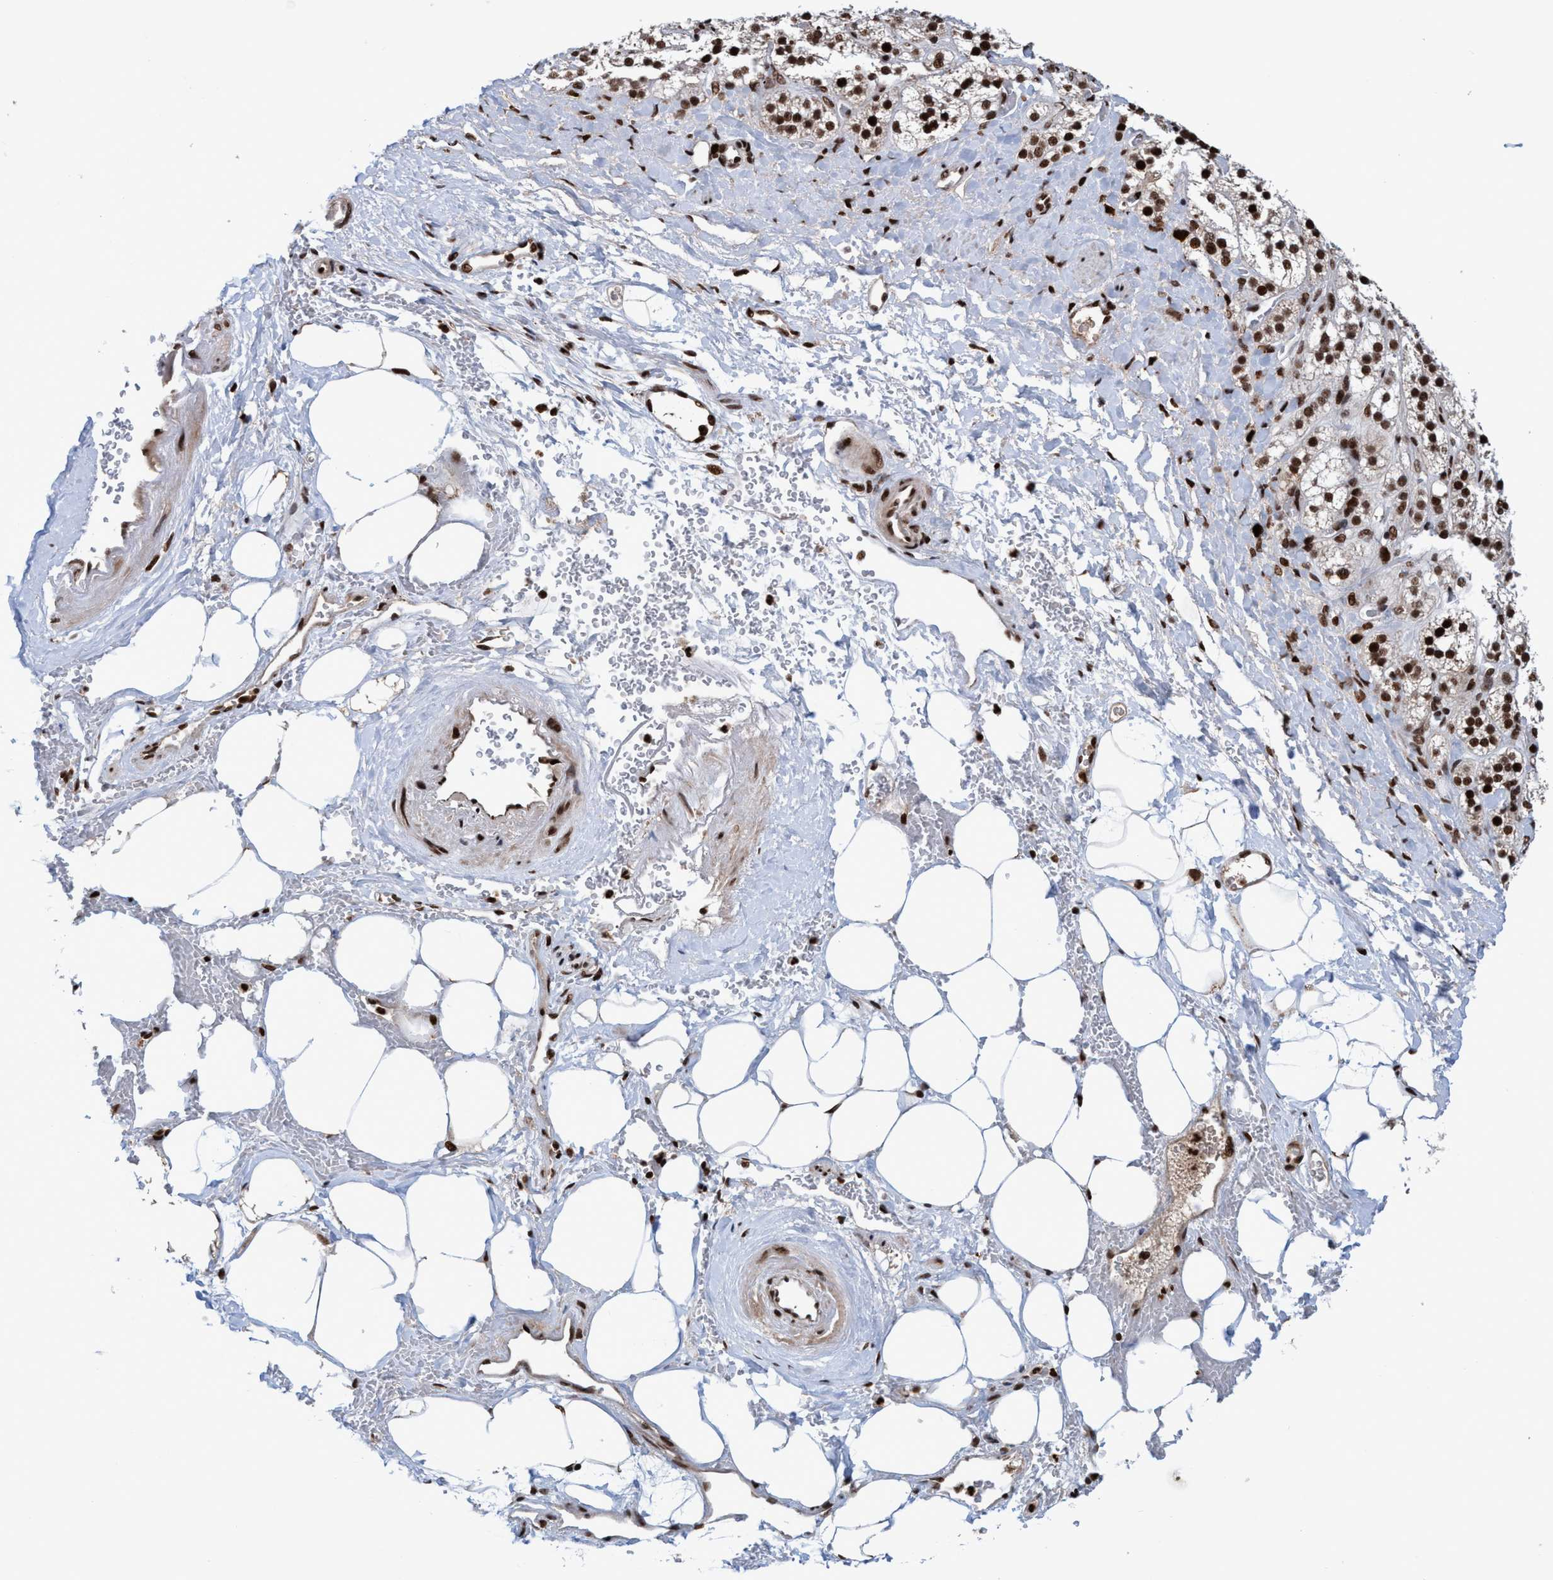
{"staining": {"intensity": "strong", "quantity": ">75%", "location": "cytoplasmic/membranous,nuclear"}, "tissue": "adrenal gland", "cell_type": "Glandular cells", "image_type": "normal", "snomed": [{"axis": "morphology", "description": "Normal tissue, NOS"}, {"axis": "topography", "description": "Adrenal gland"}], "caption": "An image of adrenal gland stained for a protein shows strong cytoplasmic/membranous,nuclear brown staining in glandular cells.", "gene": "TOPBP1", "patient": {"sex": "male", "age": 56}}